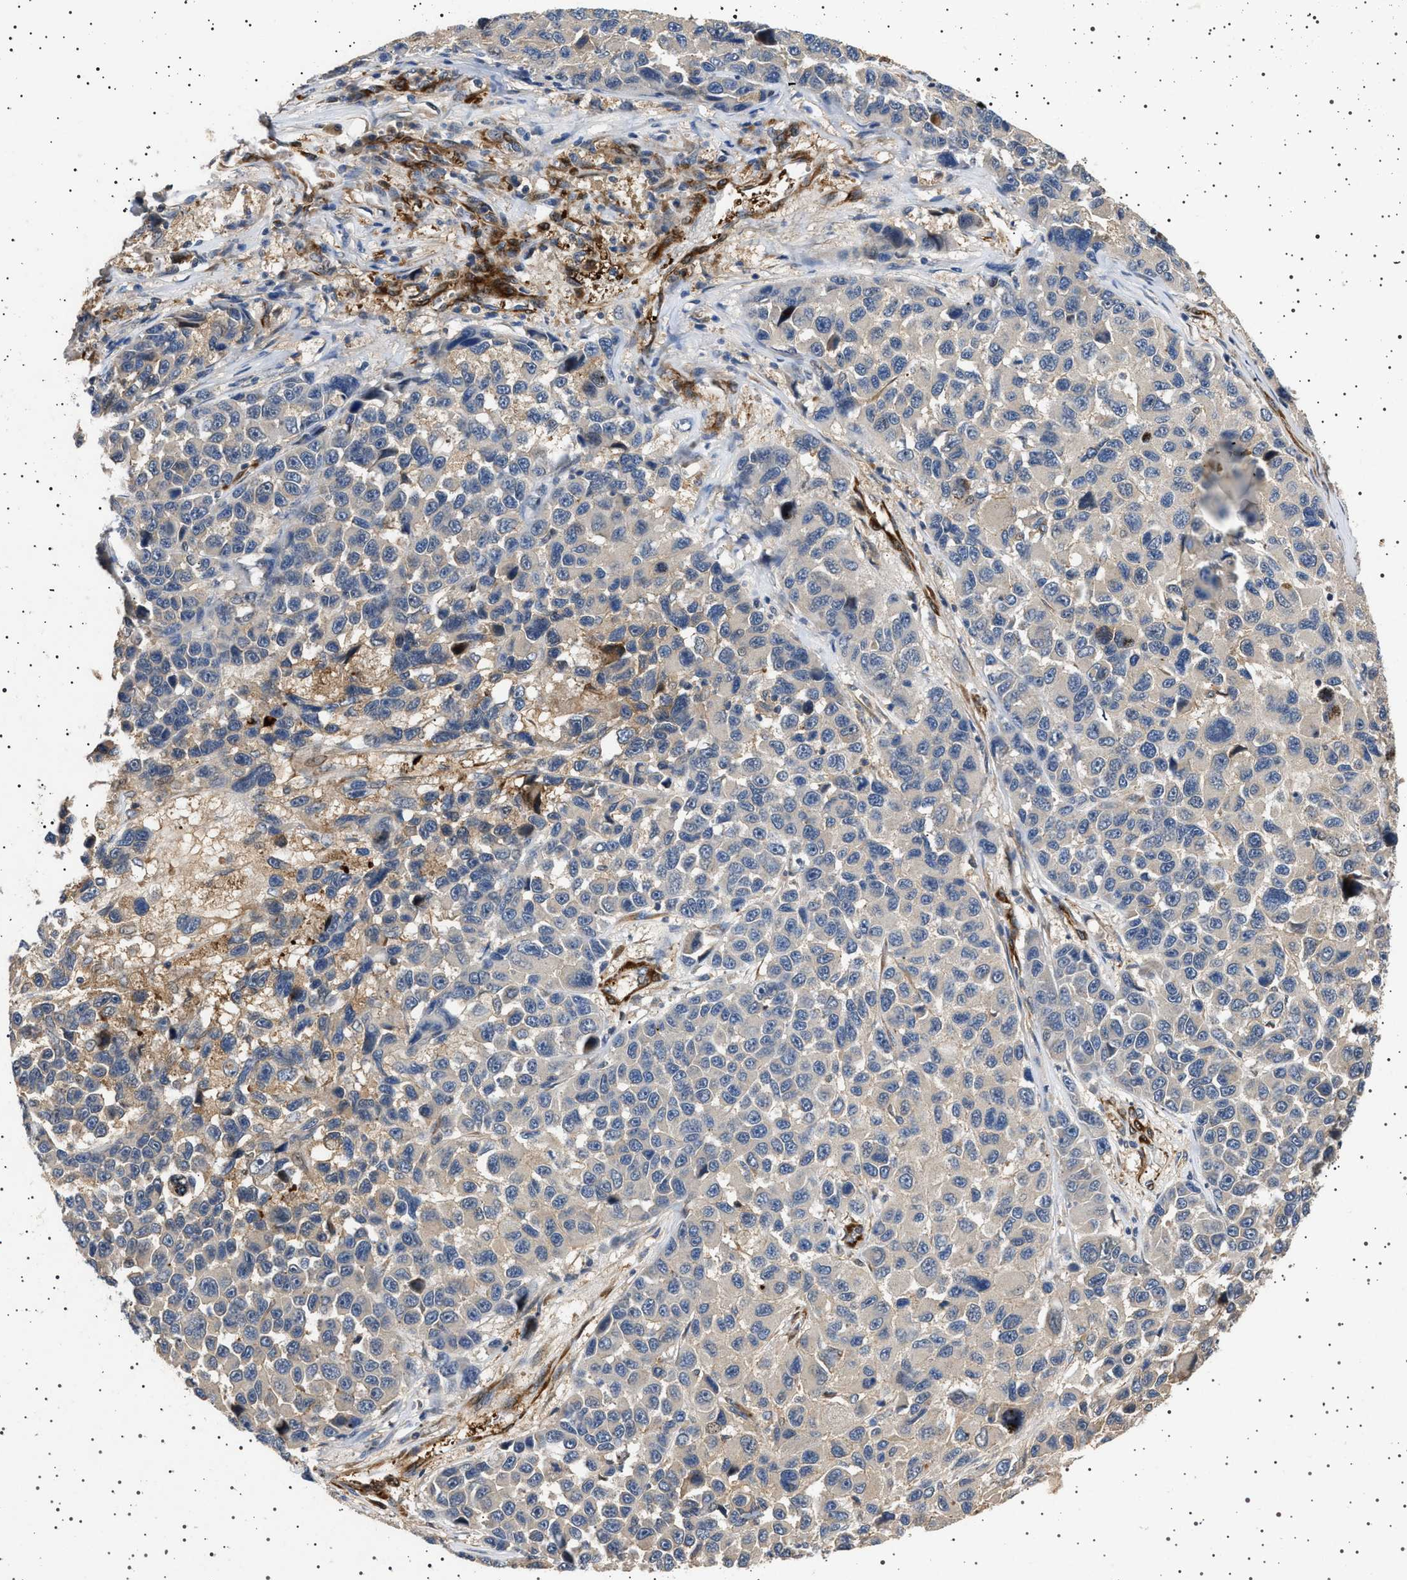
{"staining": {"intensity": "negative", "quantity": "none", "location": "none"}, "tissue": "melanoma", "cell_type": "Tumor cells", "image_type": "cancer", "snomed": [{"axis": "morphology", "description": "Malignant melanoma, NOS"}, {"axis": "topography", "description": "Skin"}], "caption": "This photomicrograph is of melanoma stained with IHC to label a protein in brown with the nuclei are counter-stained blue. There is no staining in tumor cells.", "gene": "GUCY1B1", "patient": {"sex": "male", "age": 53}}